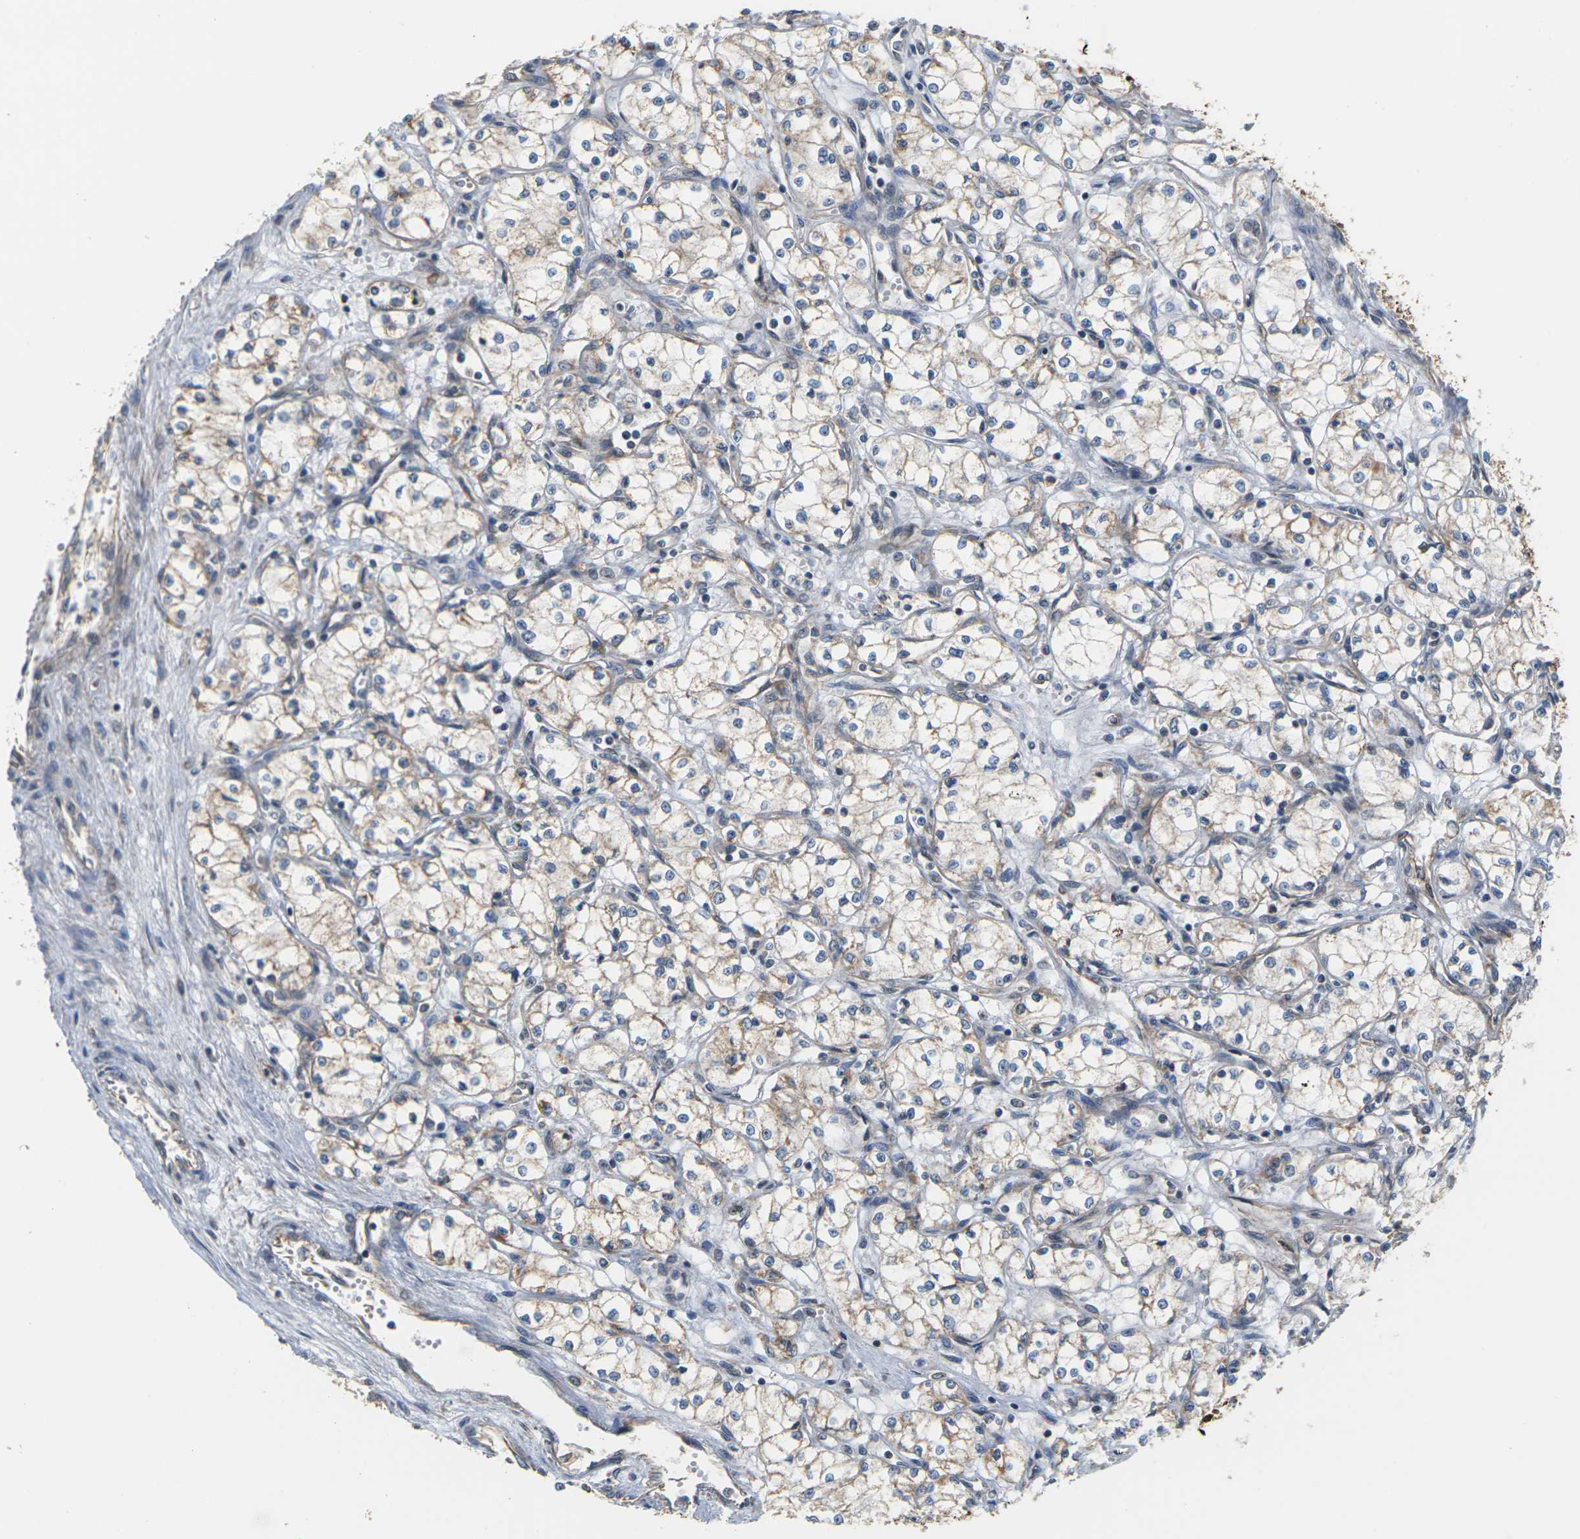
{"staining": {"intensity": "weak", "quantity": ">75%", "location": "cytoplasmic/membranous"}, "tissue": "renal cancer", "cell_type": "Tumor cells", "image_type": "cancer", "snomed": [{"axis": "morphology", "description": "Normal tissue, NOS"}, {"axis": "morphology", "description": "Adenocarcinoma, NOS"}, {"axis": "topography", "description": "Kidney"}], "caption": "IHC histopathology image of neoplastic tissue: renal cancer (adenocarcinoma) stained using immunohistochemistry (IHC) exhibits low levels of weak protein expression localized specifically in the cytoplasmic/membranous of tumor cells, appearing as a cytoplasmic/membranous brown color.", "gene": "PCDHB4", "patient": {"sex": "male", "age": 59}}